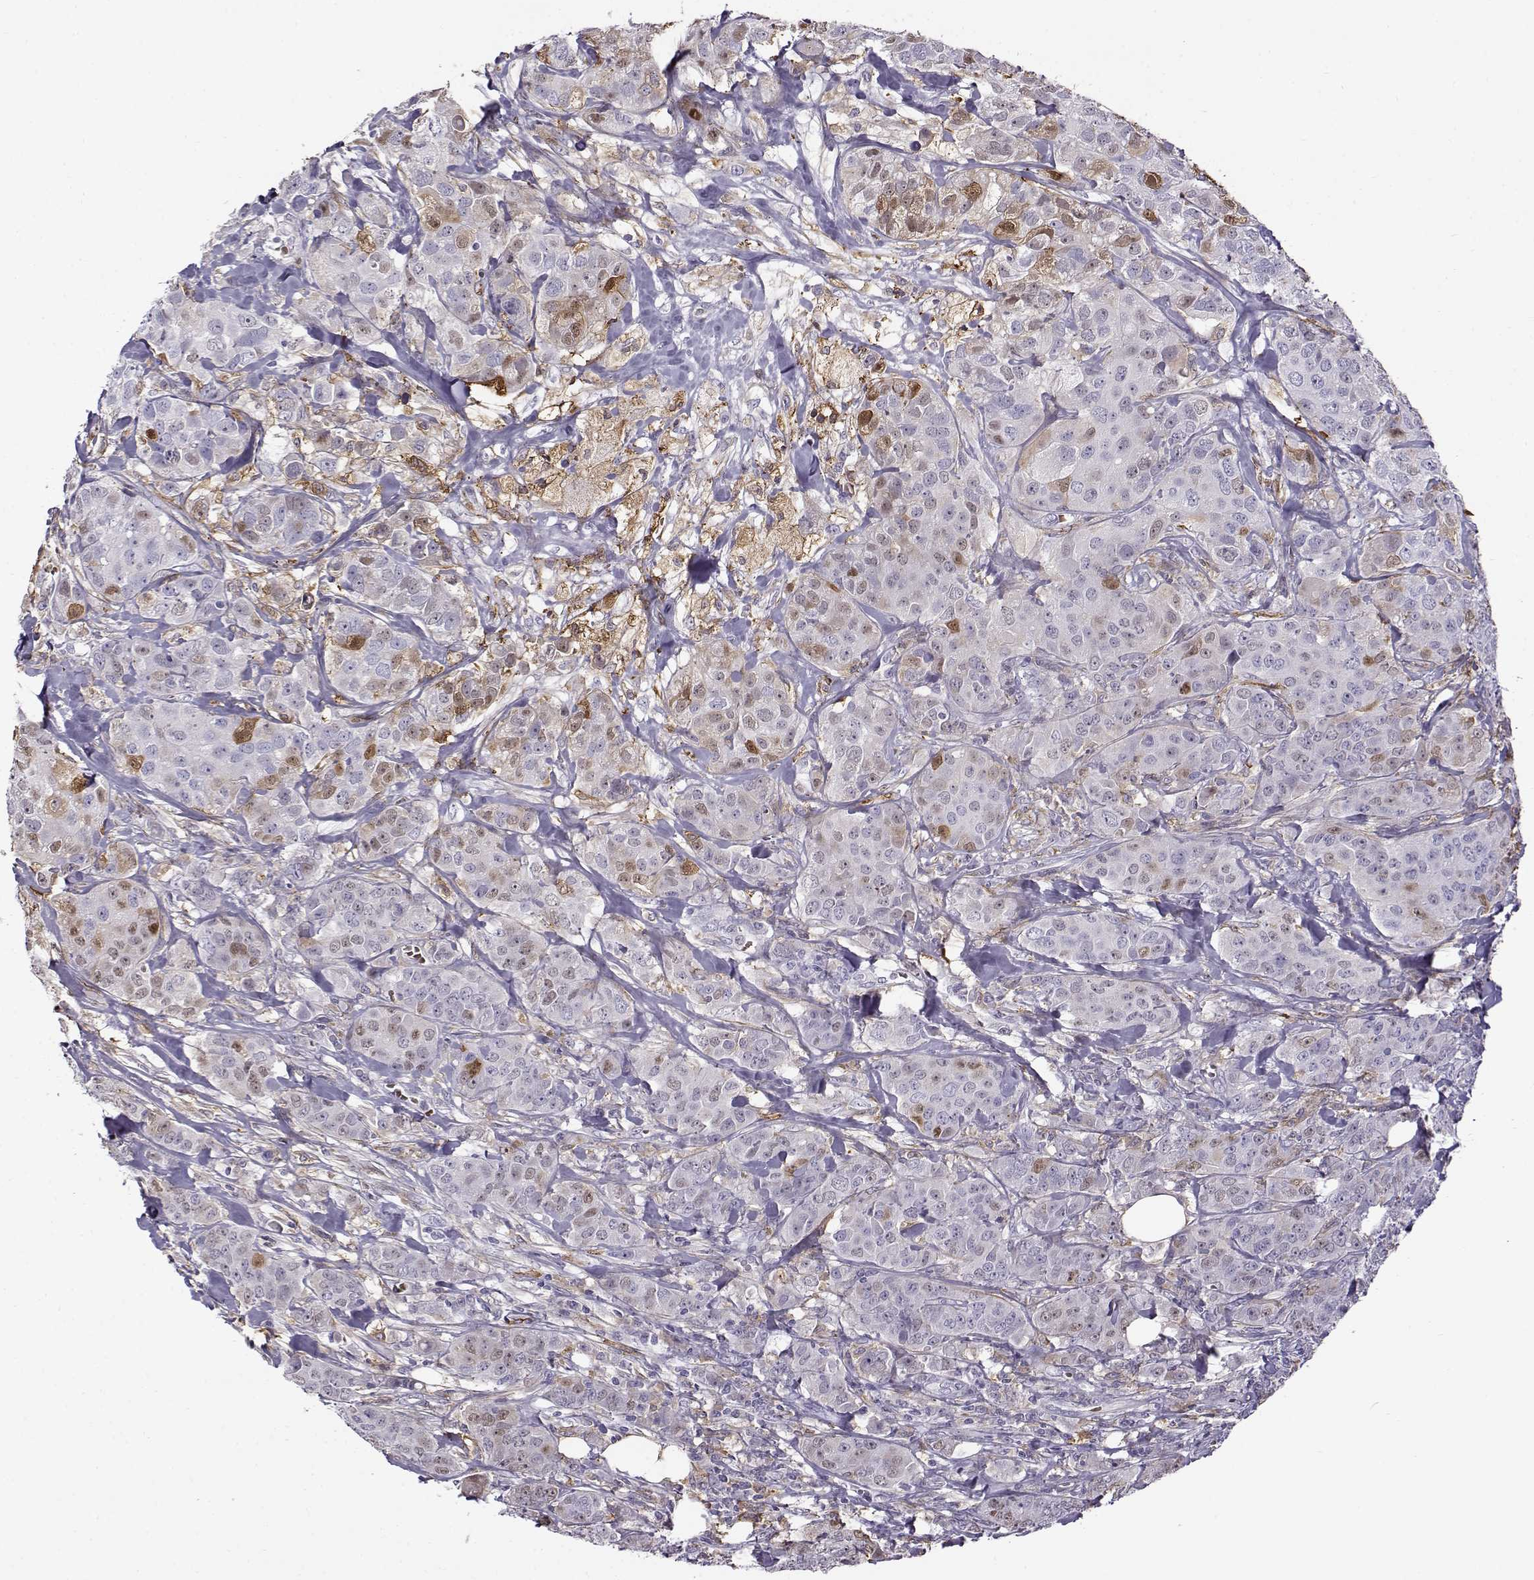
{"staining": {"intensity": "negative", "quantity": "none", "location": "none"}, "tissue": "breast cancer", "cell_type": "Tumor cells", "image_type": "cancer", "snomed": [{"axis": "morphology", "description": "Duct carcinoma"}, {"axis": "topography", "description": "Breast"}], "caption": "A histopathology image of human breast cancer is negative for staining in tumor cells.", "gene": "UCP3", "patient": {"sex": "female", "age": 43}}